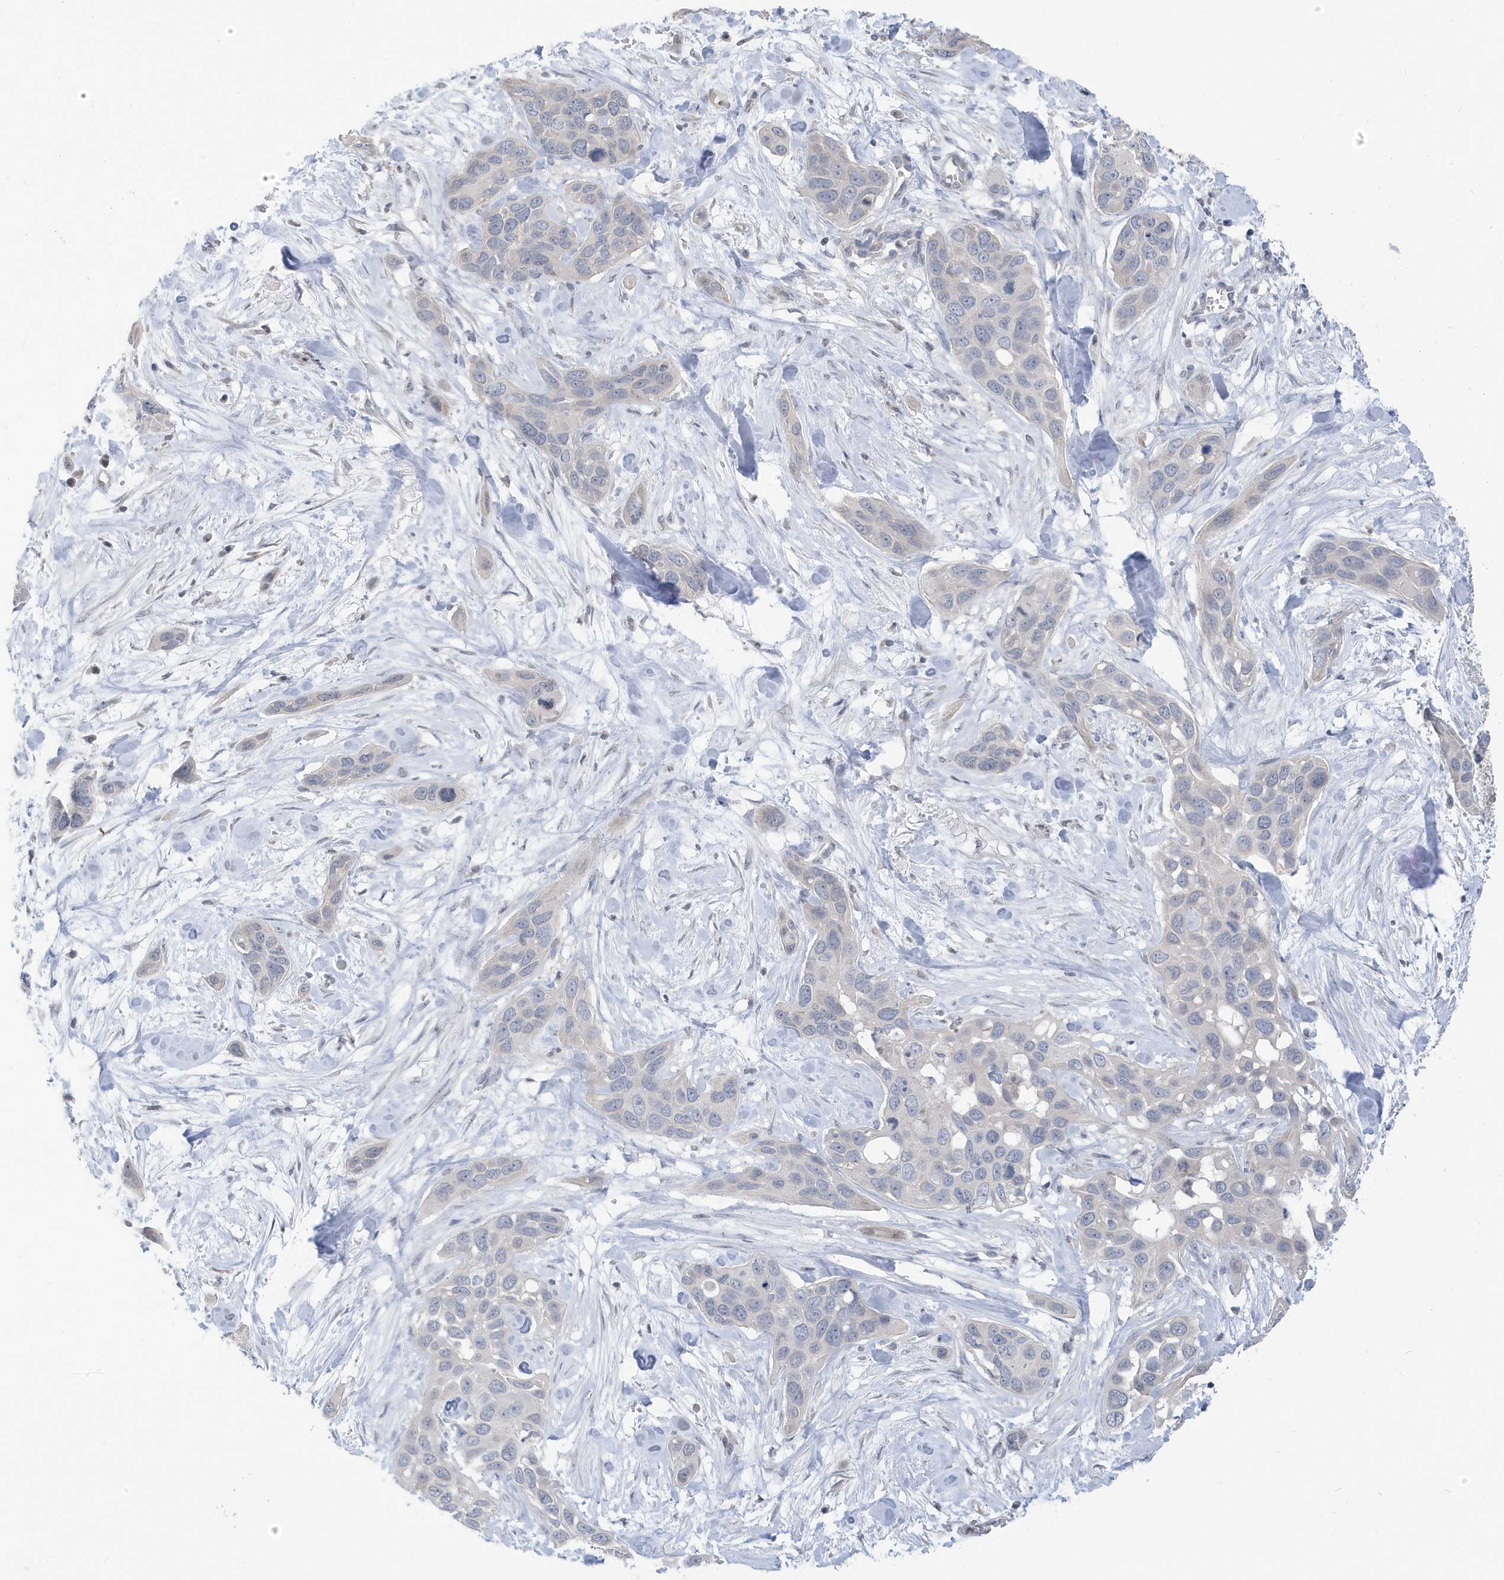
{"staining": {"intensity": "negative", "quantity": "none", "location": "none"}, "tissue": "pancreatic cancer", "cell_type": "Tumor cells", "image_type": "cancer", "snomed": [{"axis": "morphology", "description": "Adenocarcinoma, NOS"}, {"axis": "topography", "description": "Pancreas"}], "caption": "Pancreatic cancer was stained to show a protein in brown. There is no significant positivity in tumor cells.", "gene": "ATP13A5", "patient": {"sex": "female", "age": 60}}